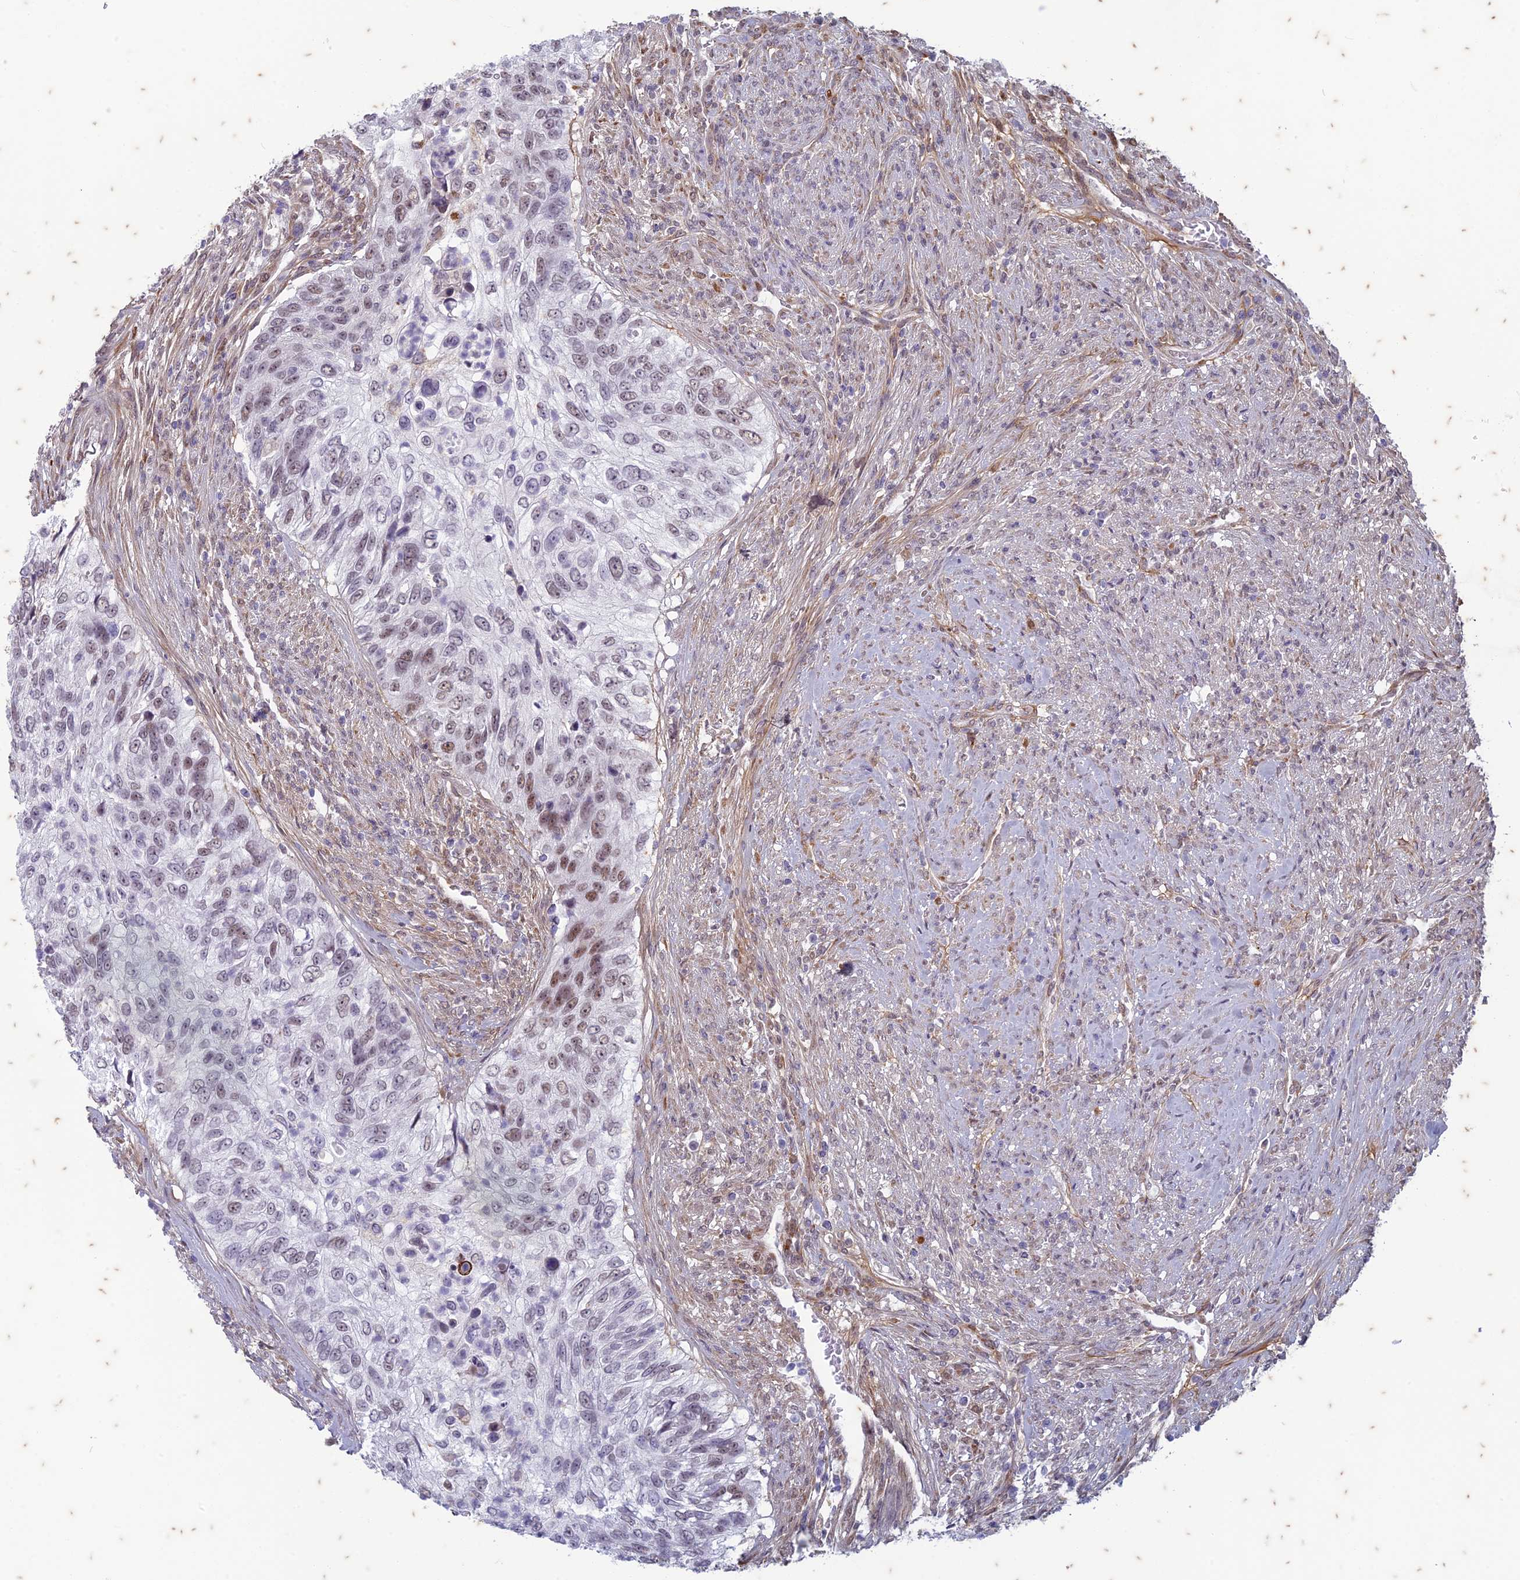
{"staining": {"intensity": "moderate", "quantity": "<25%", "location": "nuclear"}, "tissue": "urothelial cancer", "cell_type": "Tumor cells", "image_type": "cancer", "snomed": [{"axis": "morphology", "description": "Urothelial carcinoma, High grade"}, {"axis": "topography", "description": "Urinary bladder"}], "caption": "Brown immunohistochemical staining in urothelial cancer exhibits moderate nuclear positivity in approximately <25% of tumor cells. The staining was performed using DAB, with brown indicating positive protein expression. Nuclei are stained blue with hematoxylin.", "gene": "PABPN1L", "patient": {"sex": "female", "age": 60}}